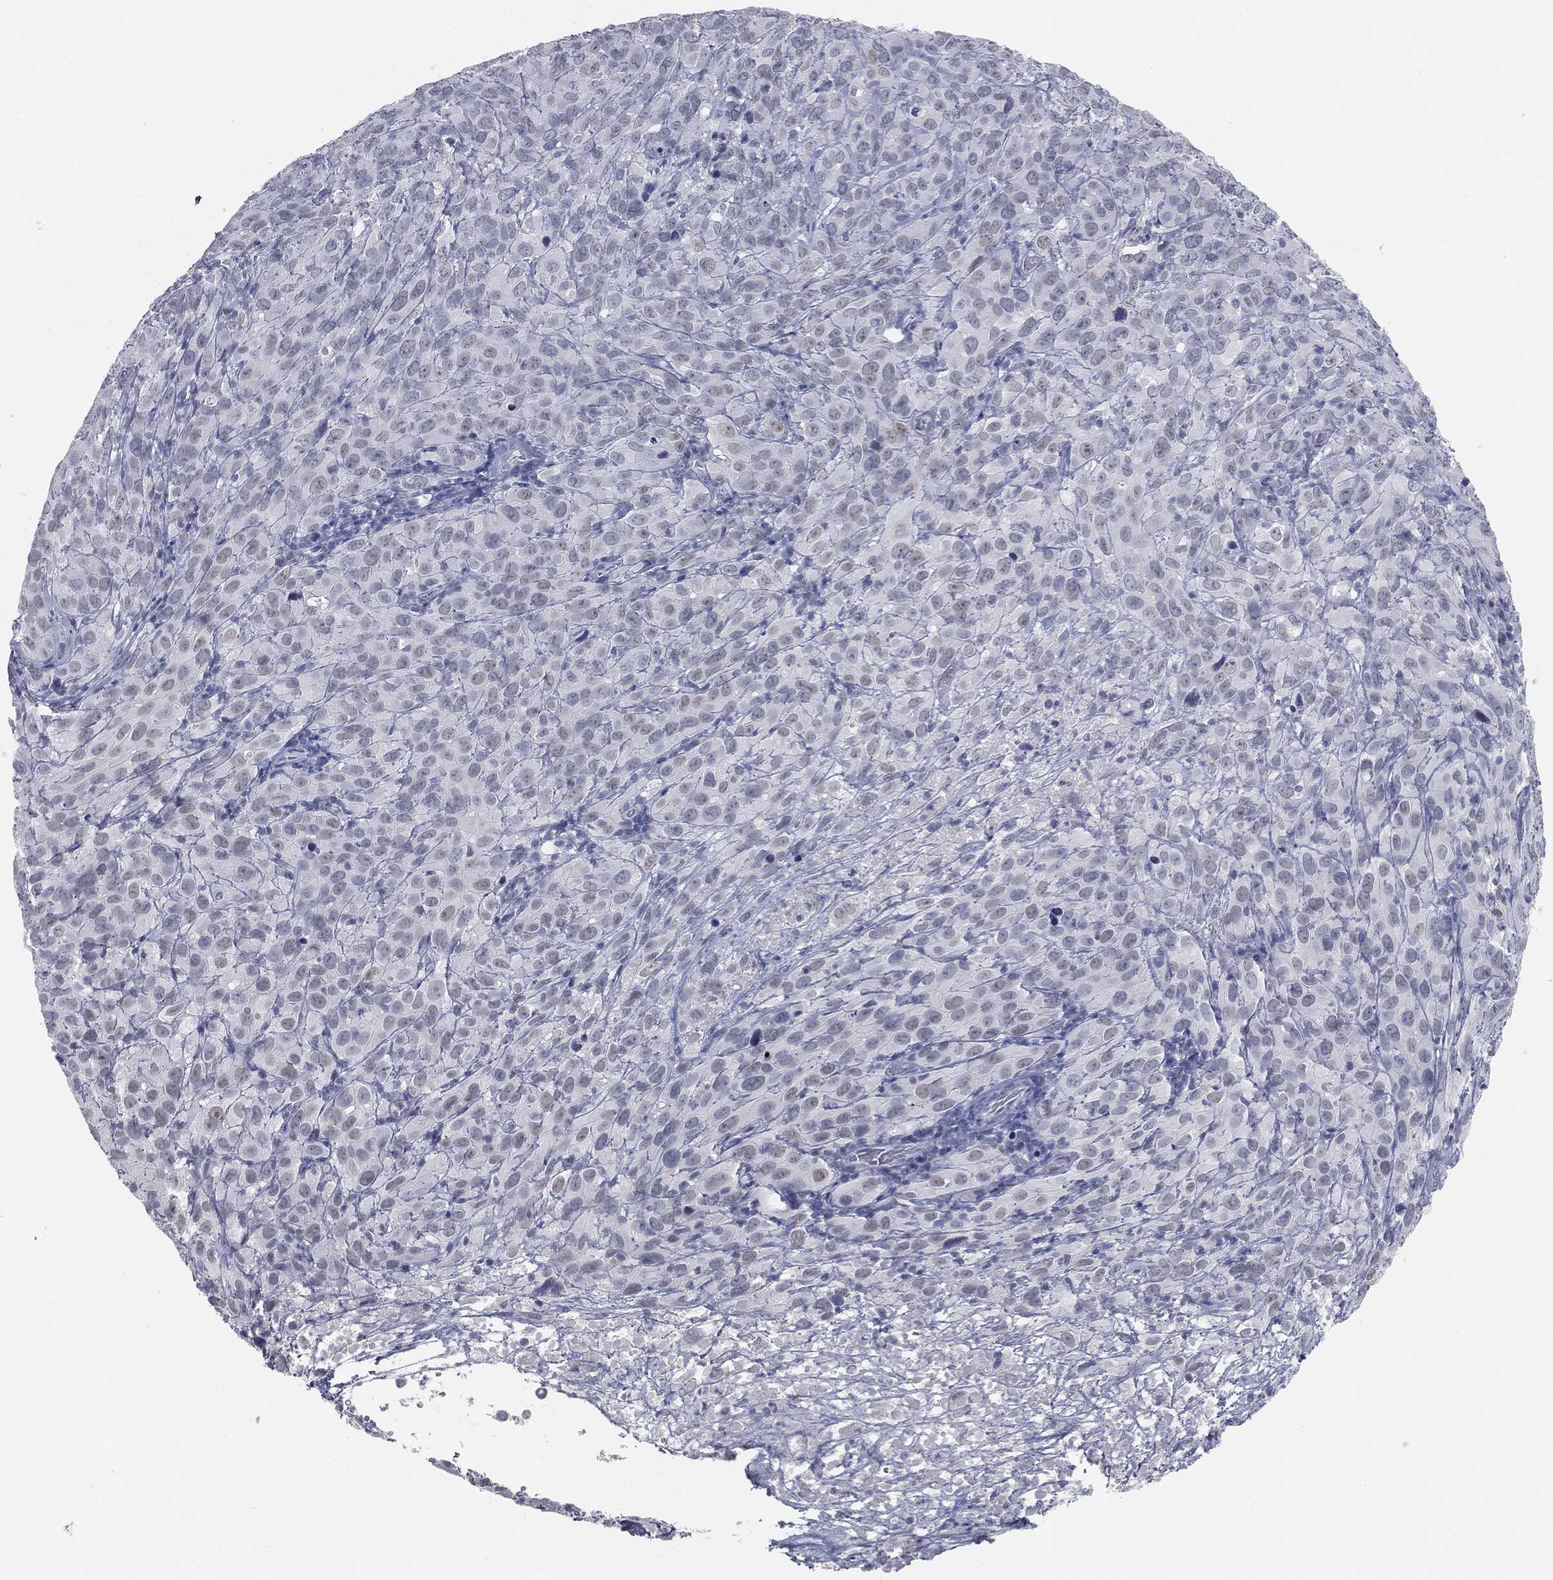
{"staining": {"intensity": "negative", "quantity": "none", "location": "none"}, "tissue": "cervical cancer", "cell_type": "Tumor cells", "image_type": "cancer", "snomed": [{"axis": "morphology", "description": "Squamous cell carcinoma, NOS"}, {"axis": "topography", "description": "Cervix"}], "caption": "The histopathology image exhibits no staining of tumor cells in cervical cancer (squamous cell carcinoma).", "gene": "PRAME", "patient": {"sex": "female", "age": 51}}